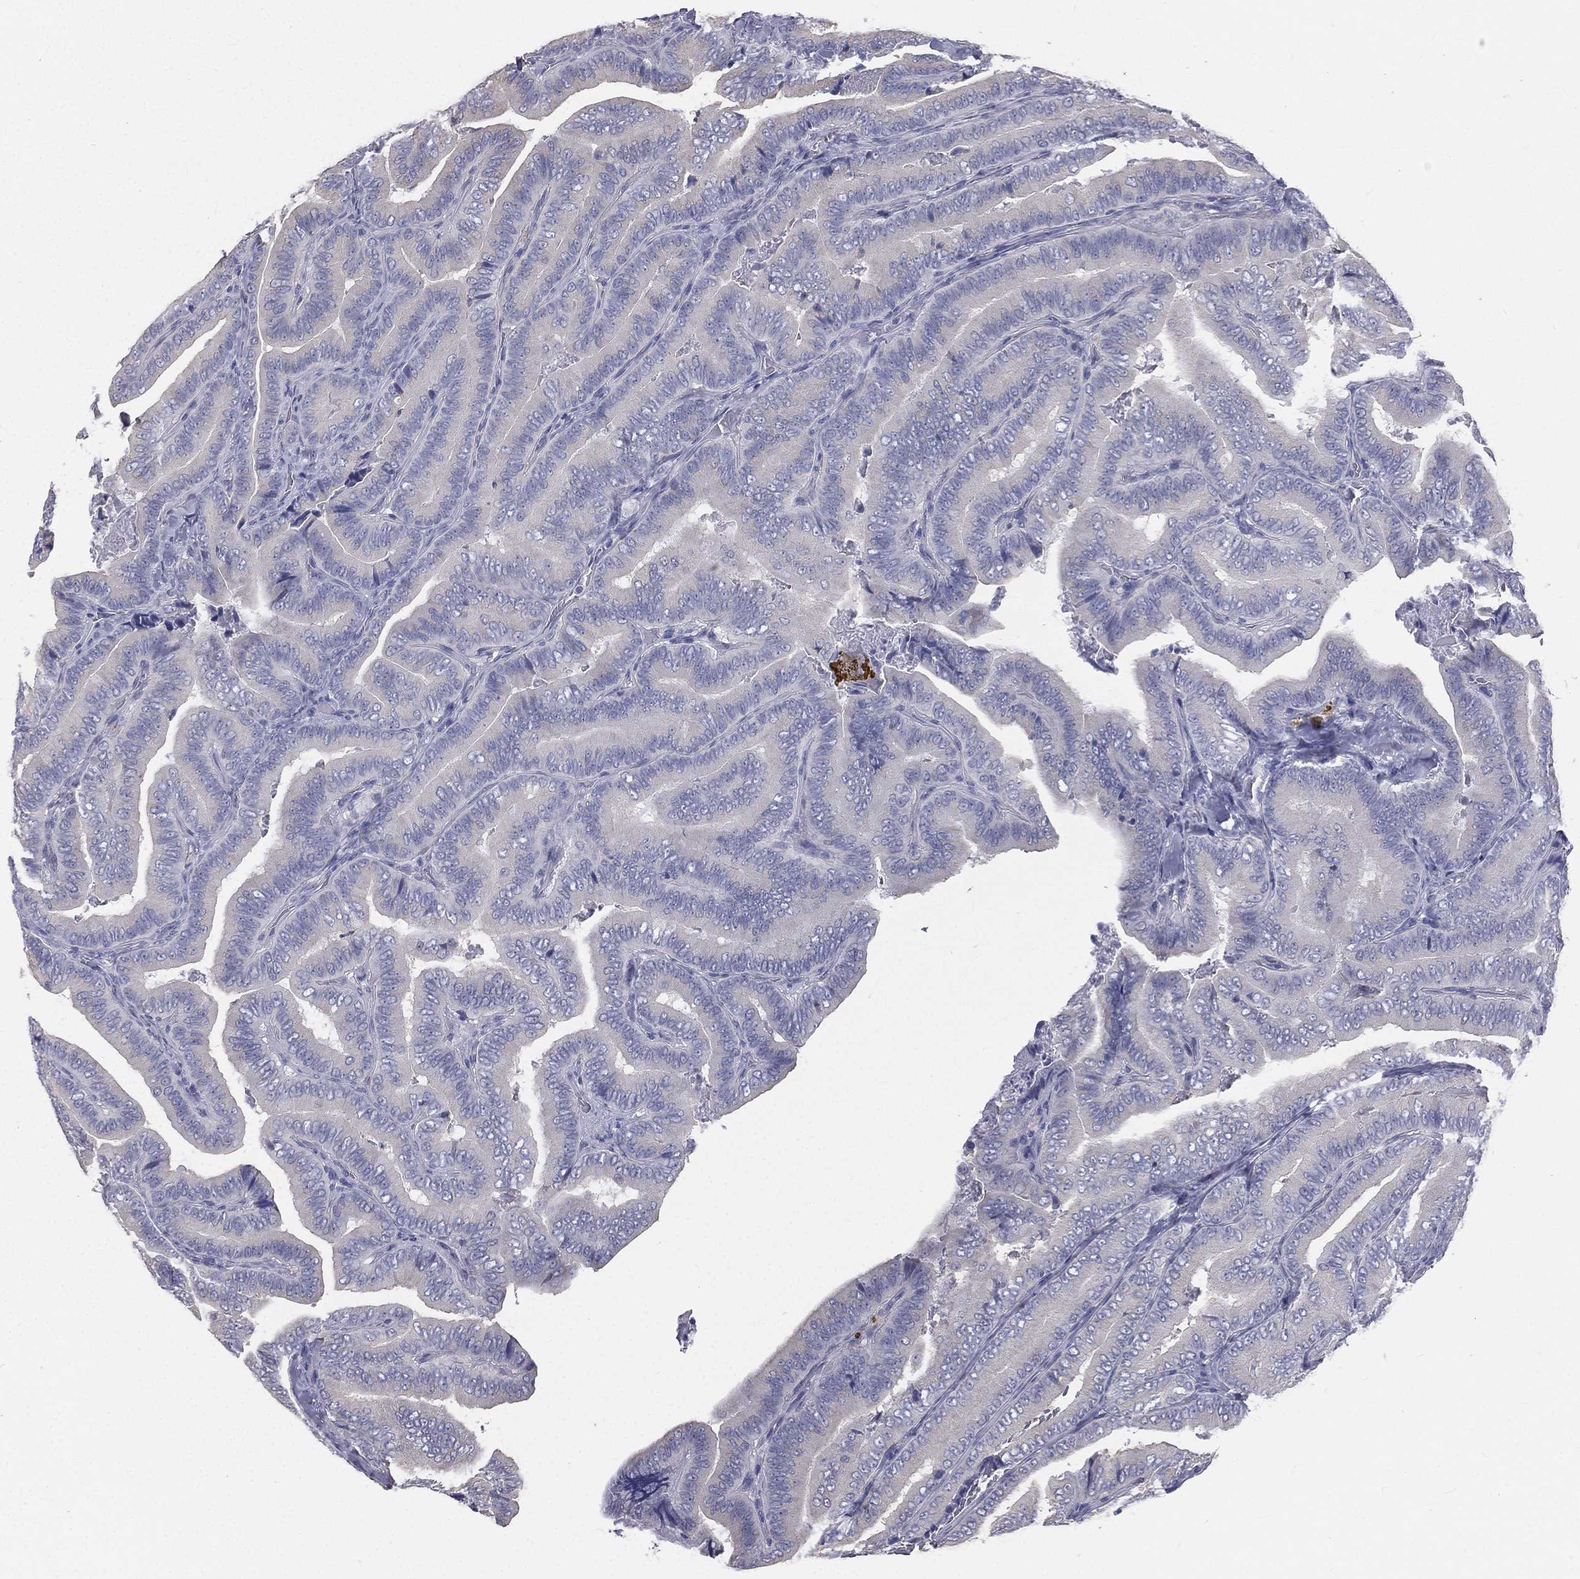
{"staining": {"intensity": "negative", "quantity": "none", "location": "none"}, "tissue": "thyroid cancer", "cell_type": "Tumor cells", "image_type": "cancer", "snomed": [{"axis": "morphology", "description": "Papillary adenocarcinoma, NOS"}, {"axis": "topography", "description": "Thyroid gland"}], "caption": "This histopathology image is of thyroid cancer stained with immunohistochemistry to label a protein in brown with the nuclei are counter-stained blue. There is no positivity in tumor cells.", "gene": "MUC13", "patient": {"sex": "male", "age": 61}}